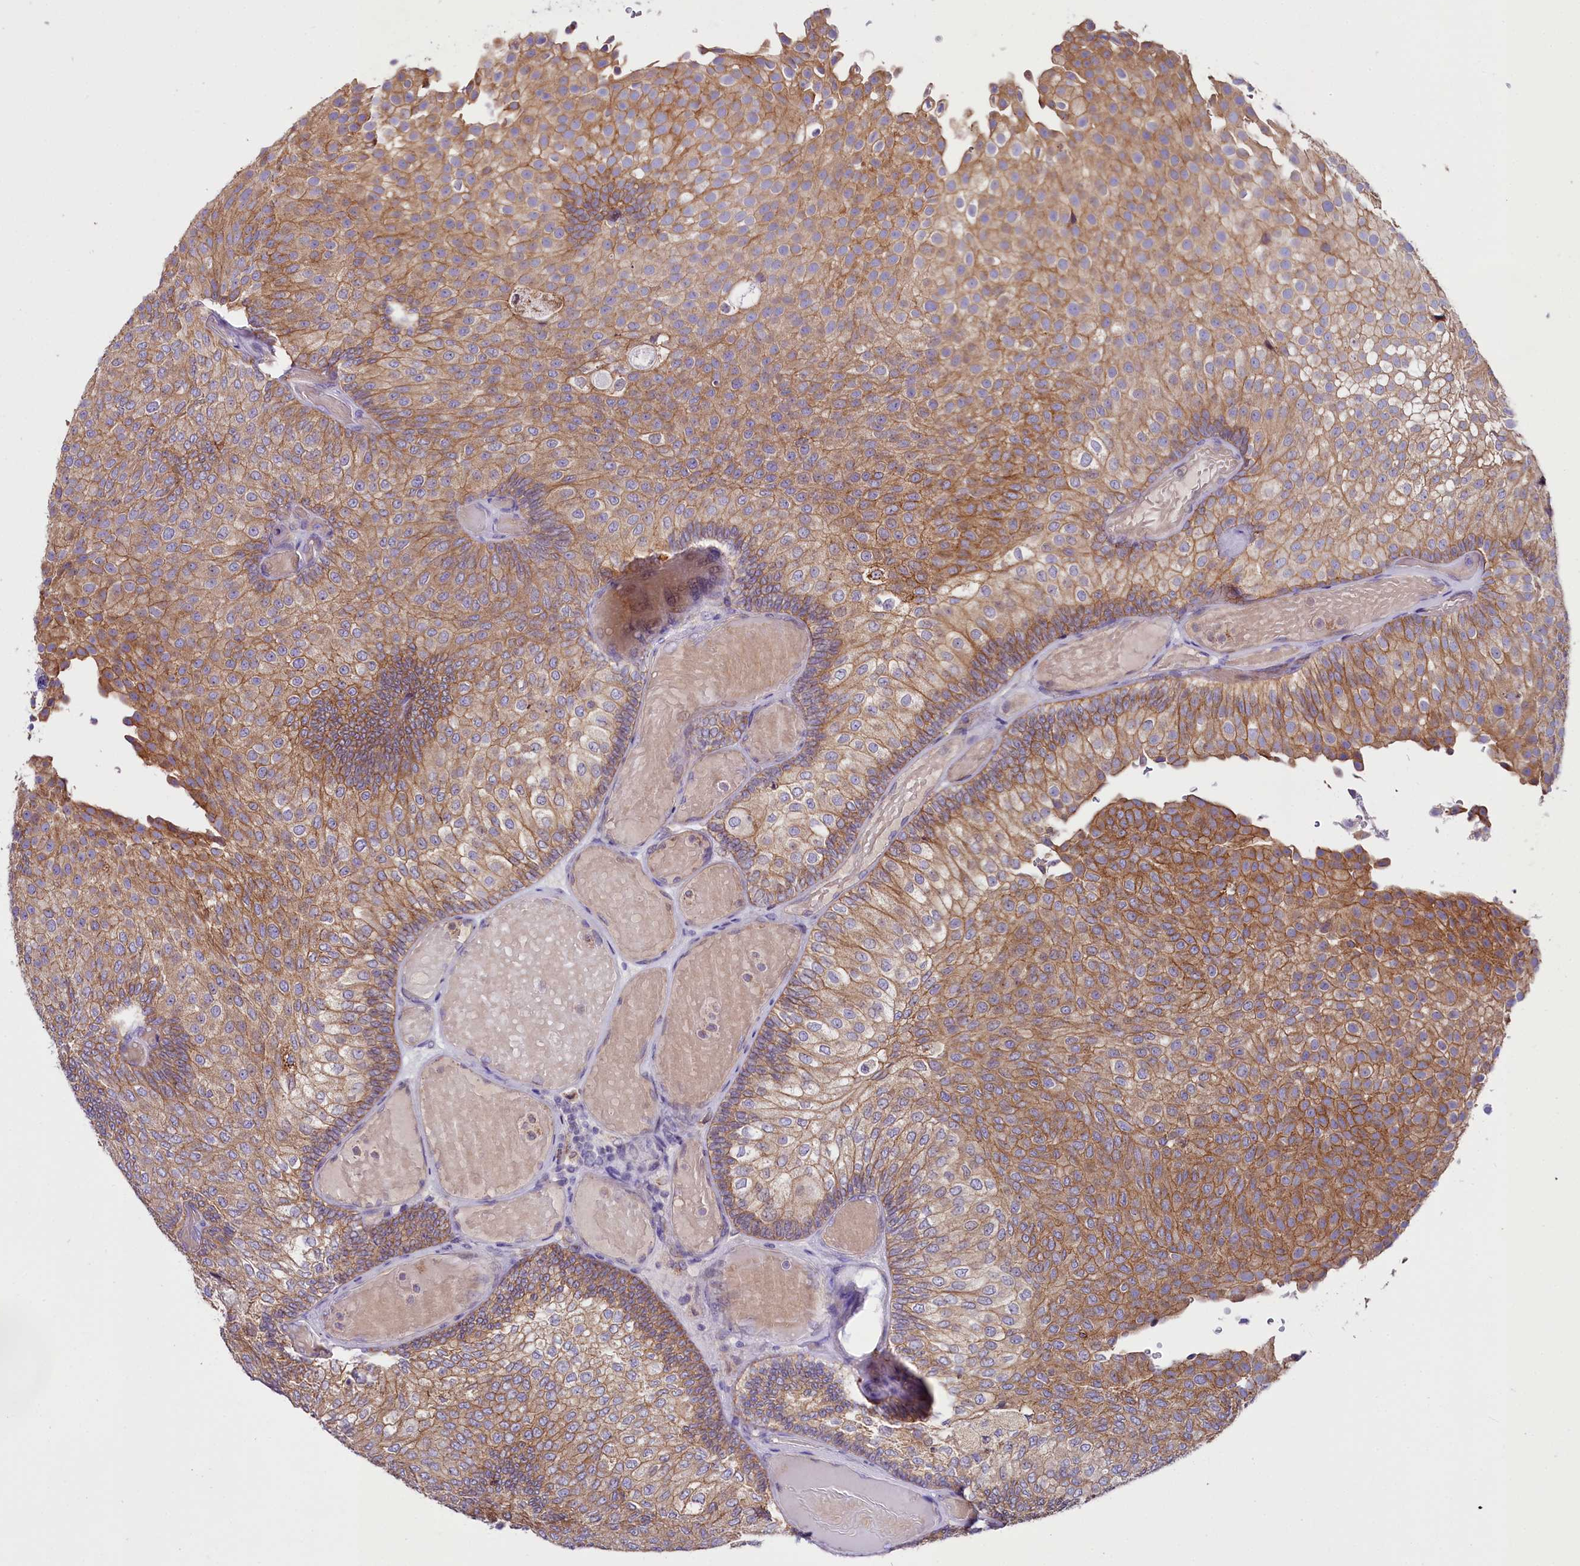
{"staining": {"intensity": "moderate", "quantity": ">75%", "location": "cytoplasmic/membranous"}, "tissue": "urothelial cancer", "cell_type": "Tumor cells", "image_type": "cancer", "snomed": [{"axis": "morphology", "description": "Urothelial carcinoma, Low grade"}, {"axis": "topography", "description": "Urinary bladder"}], "caption": "Urothelial cancer was stained to show a protein in brown. There is medium levels of moderate cytoplasmic/membranous expression in about >75% of tumor cells. (DAB = brown stain, brightfield microscopy at high magnification).", "gene": "SACM1L", "patient": {"sex": "male", "age": 78}}